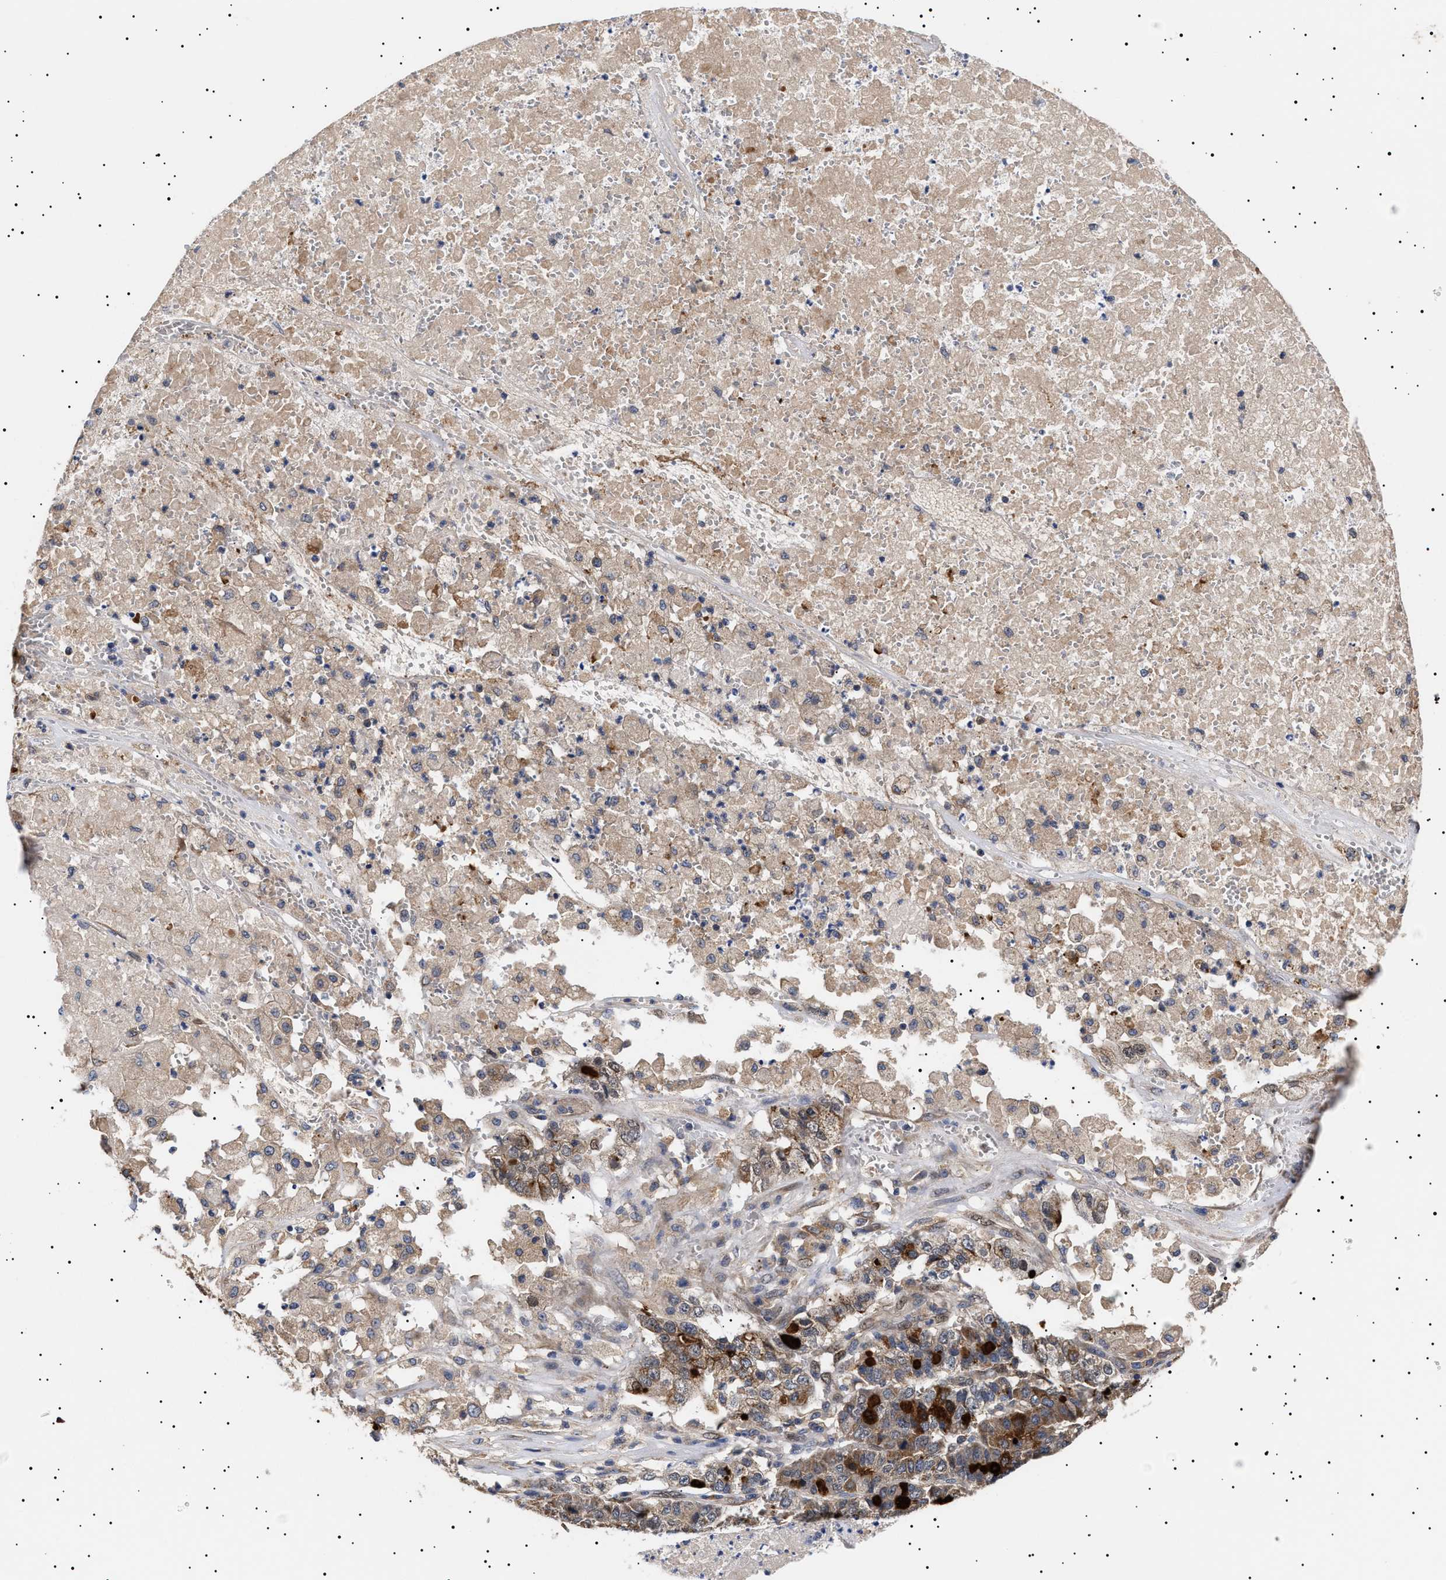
{"staining": {"intensity": "moderate", "quantity": ">75%", "location": "cytoplasmic/membranous"}, "tissue": "pancreatic cancer", "cell_type": "Tumor cells", "image_type": "cancer", "snomed": [{"axis": "morphology", "description": "Adenocarcinoma, NOS"}, {"axis": "topography", "description": "Pancreas"}], "caption": "Moderate cytoplasmic/membranous expression is appreciated in about >75% of tumor cells in adenocarcinoma (pancreatic).", "gene": "KRBA1", "patient": {"sex": "male", "age": 50}}